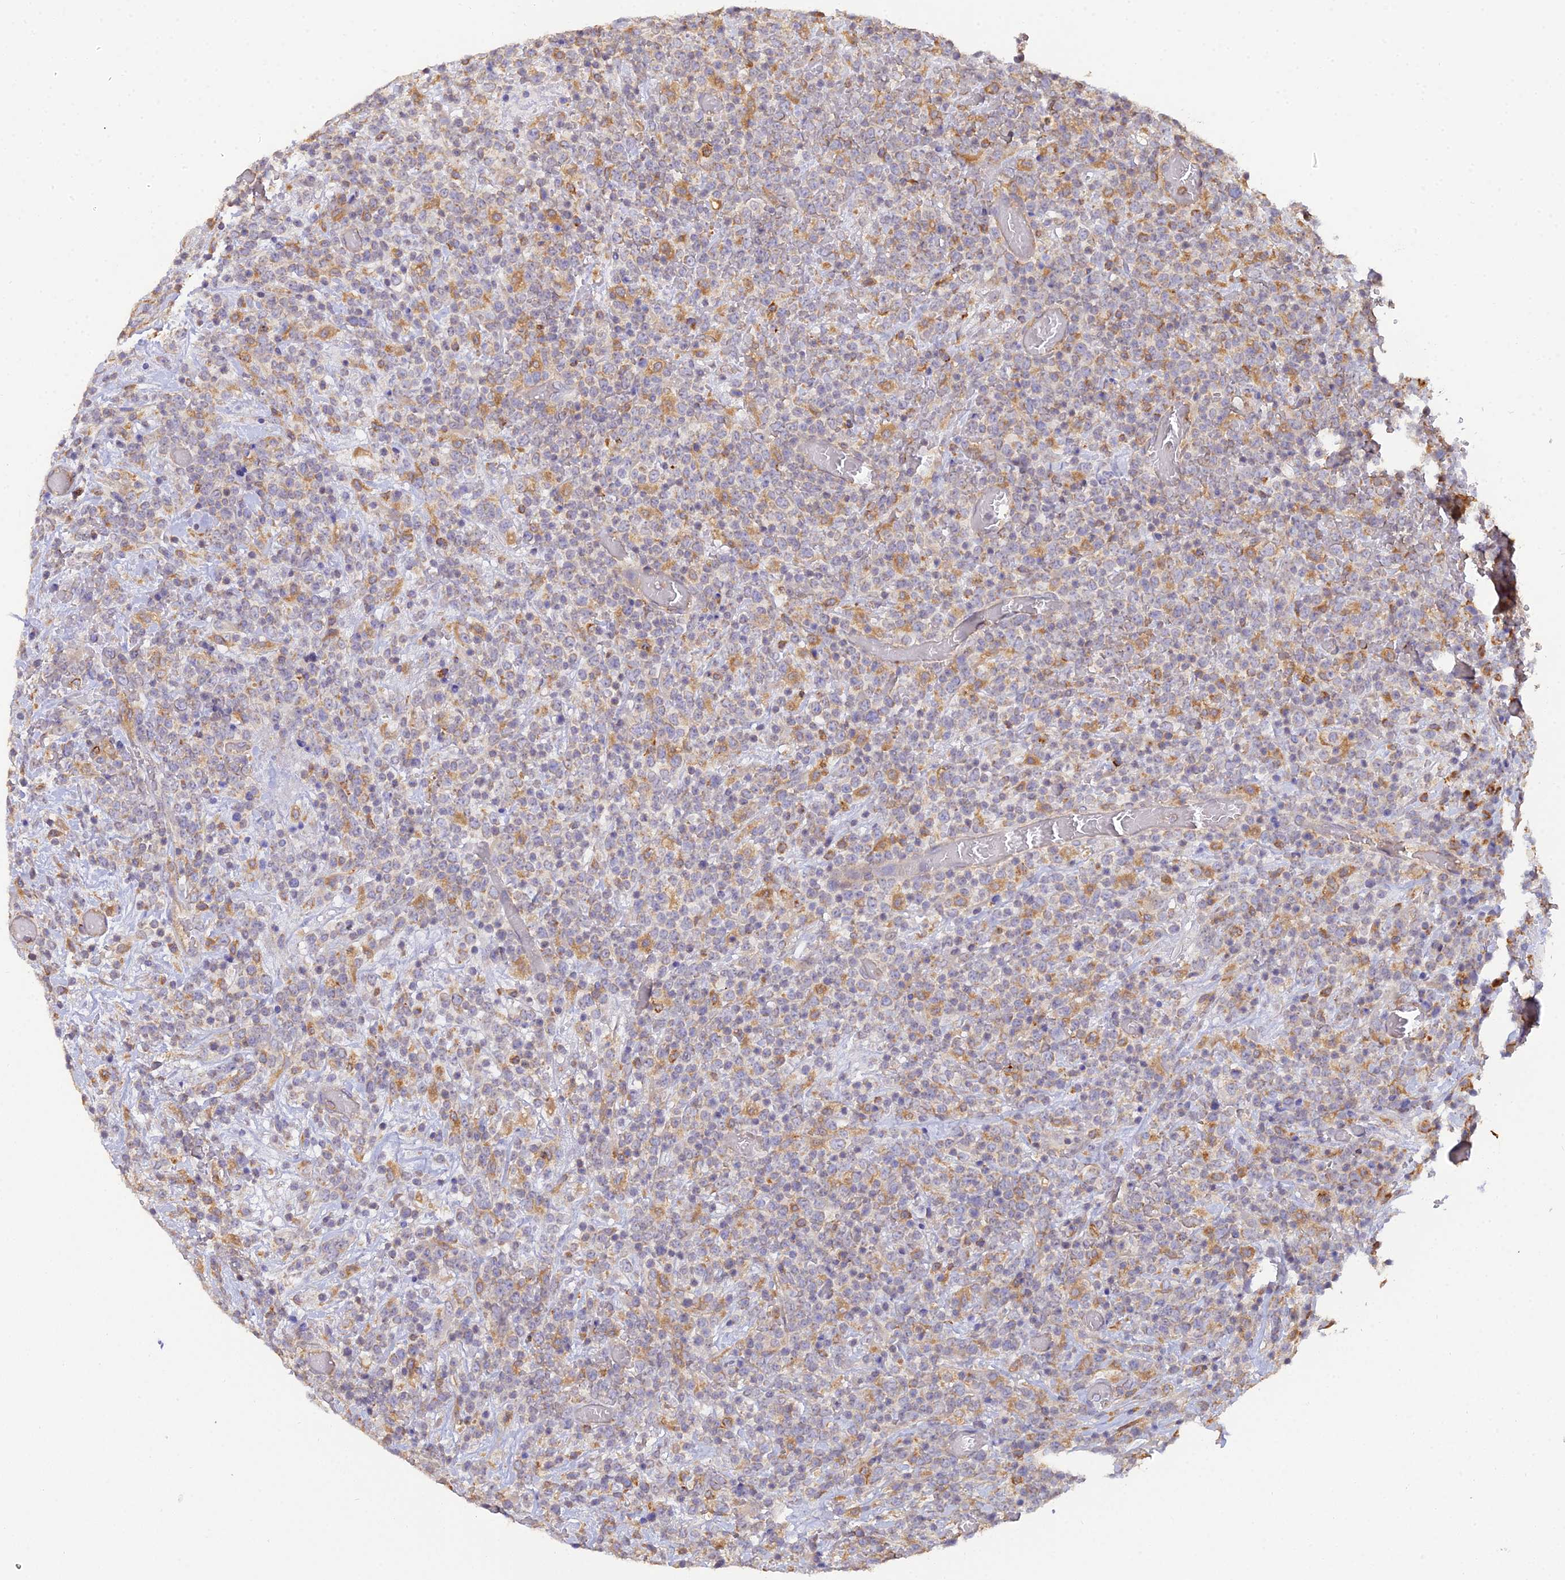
{"staining": {"intensity": "moderate", "quantity": "25%-75%", "location": "cytoplasmic/membranous"}, "tissue": "lymphoma", "cell_type": "Tumor cells", "image_type": "cancer", "snomed": [{"axis": "morphology", "description": "Malignant lymphoma, non-Hodgkin's type, High grade"}, {"axis": "topography", "description": "Colon"}], "caption": "This image displays high-grade malignant lymphoma, non-Hodgkin's type stained with IHC to label a protein in brown. The cytoplasmic/membranous of tumor cells show moderate positivity for the protein. Nuclei are counter-stained blue.", "gene": "ARL8B", "patient": {"sex": "female", "age": 53}}